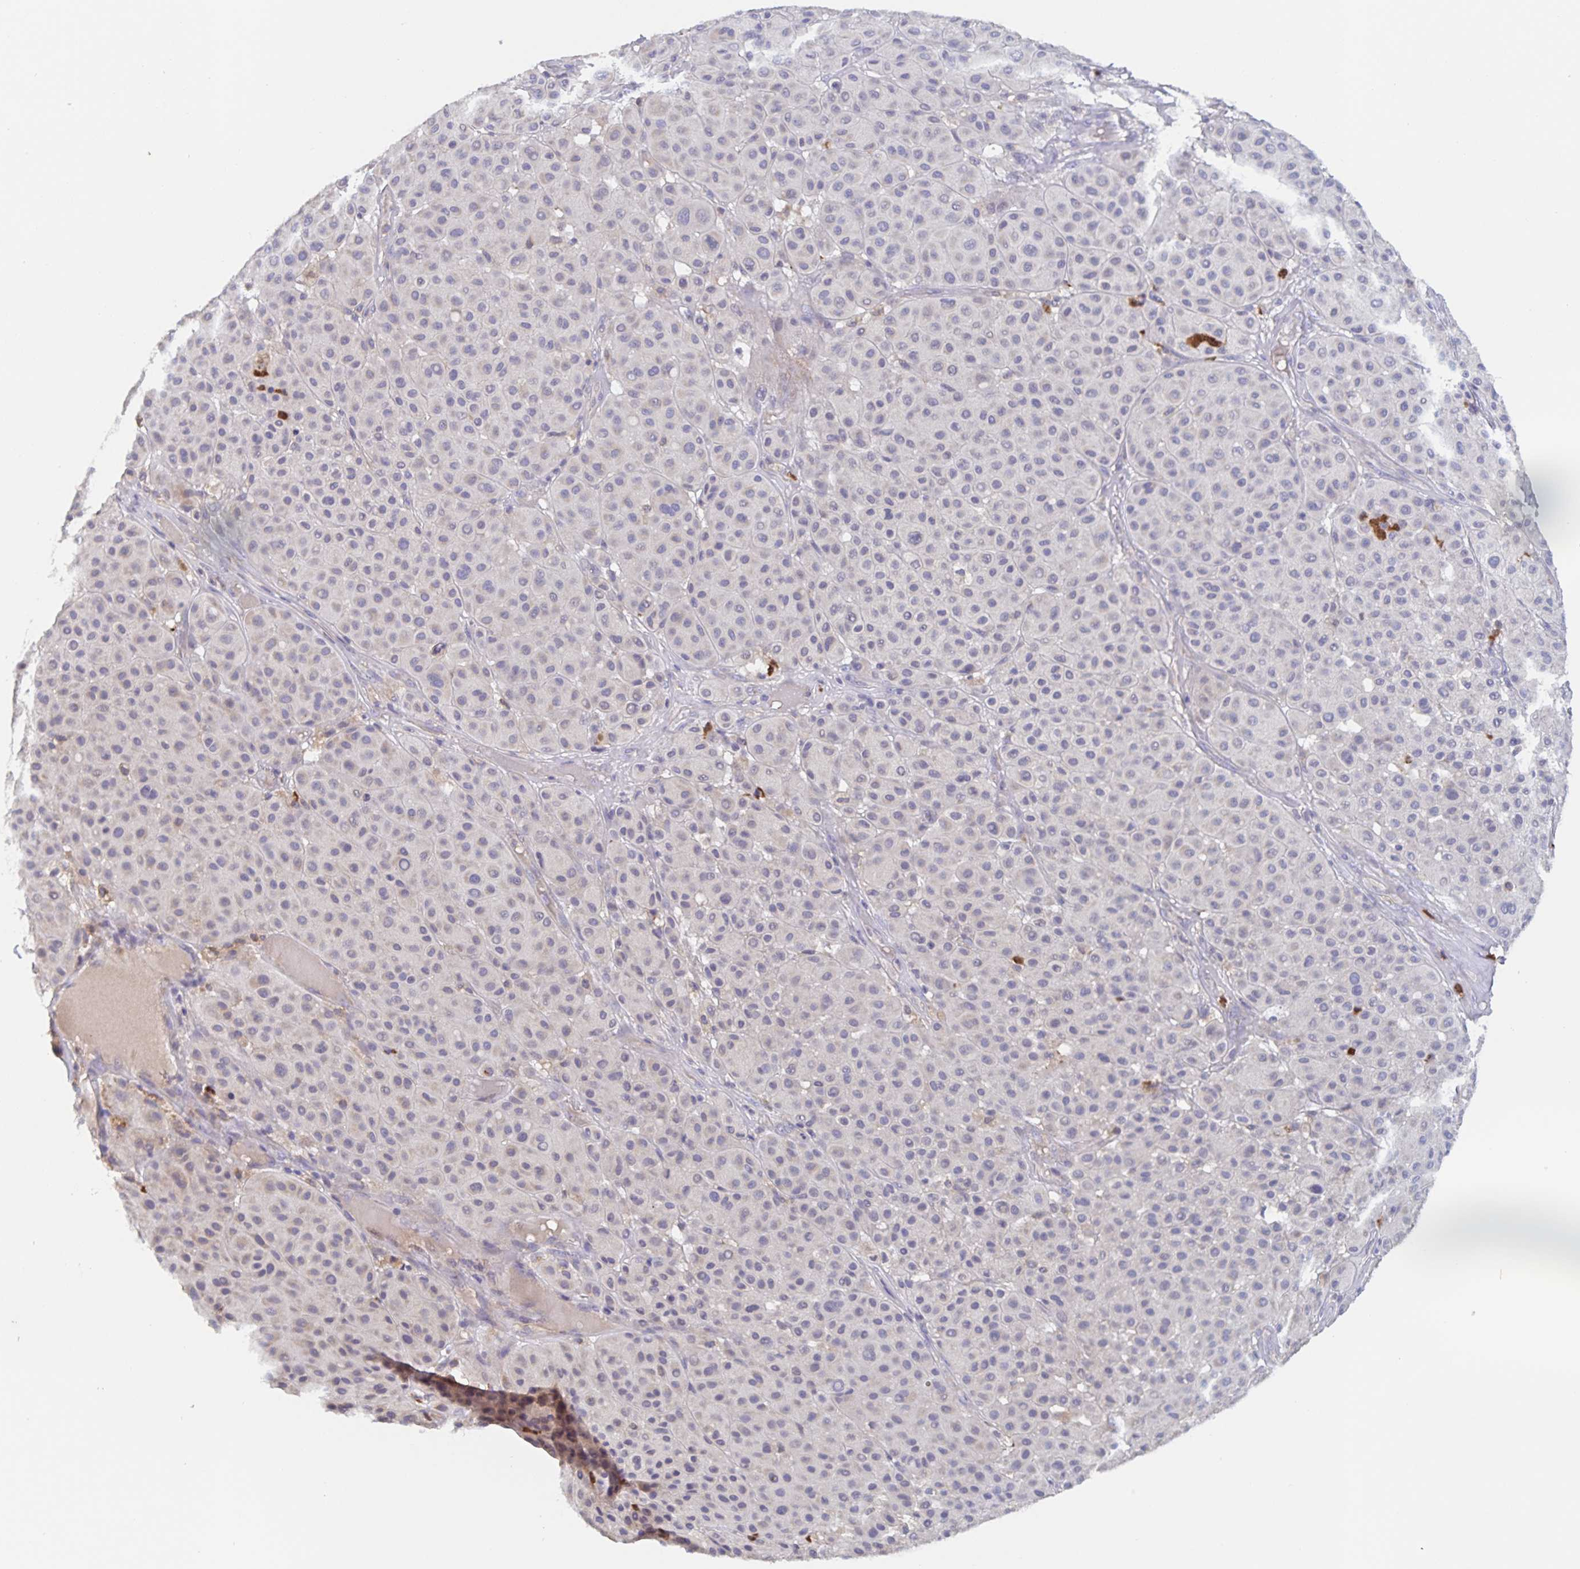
{"staining": {"intensity": "negative", "quantity": "none", "location": "none"}, "tissue": "melanoma", "cell_type": "Tumor cells", "image_type": "cancer", "snomed": [{"axis": "morphology", "description": "Malignant melanoma, Metastatic site"}, {"axis": "topography", "description": "Smooth muscle"}], "caption": "Melanoma was stained to show a protein in brown. There is no significant positivity in tumor cells.", "gene": "CDC42BPG", "patient": {"sex": "male", "age": 41}}